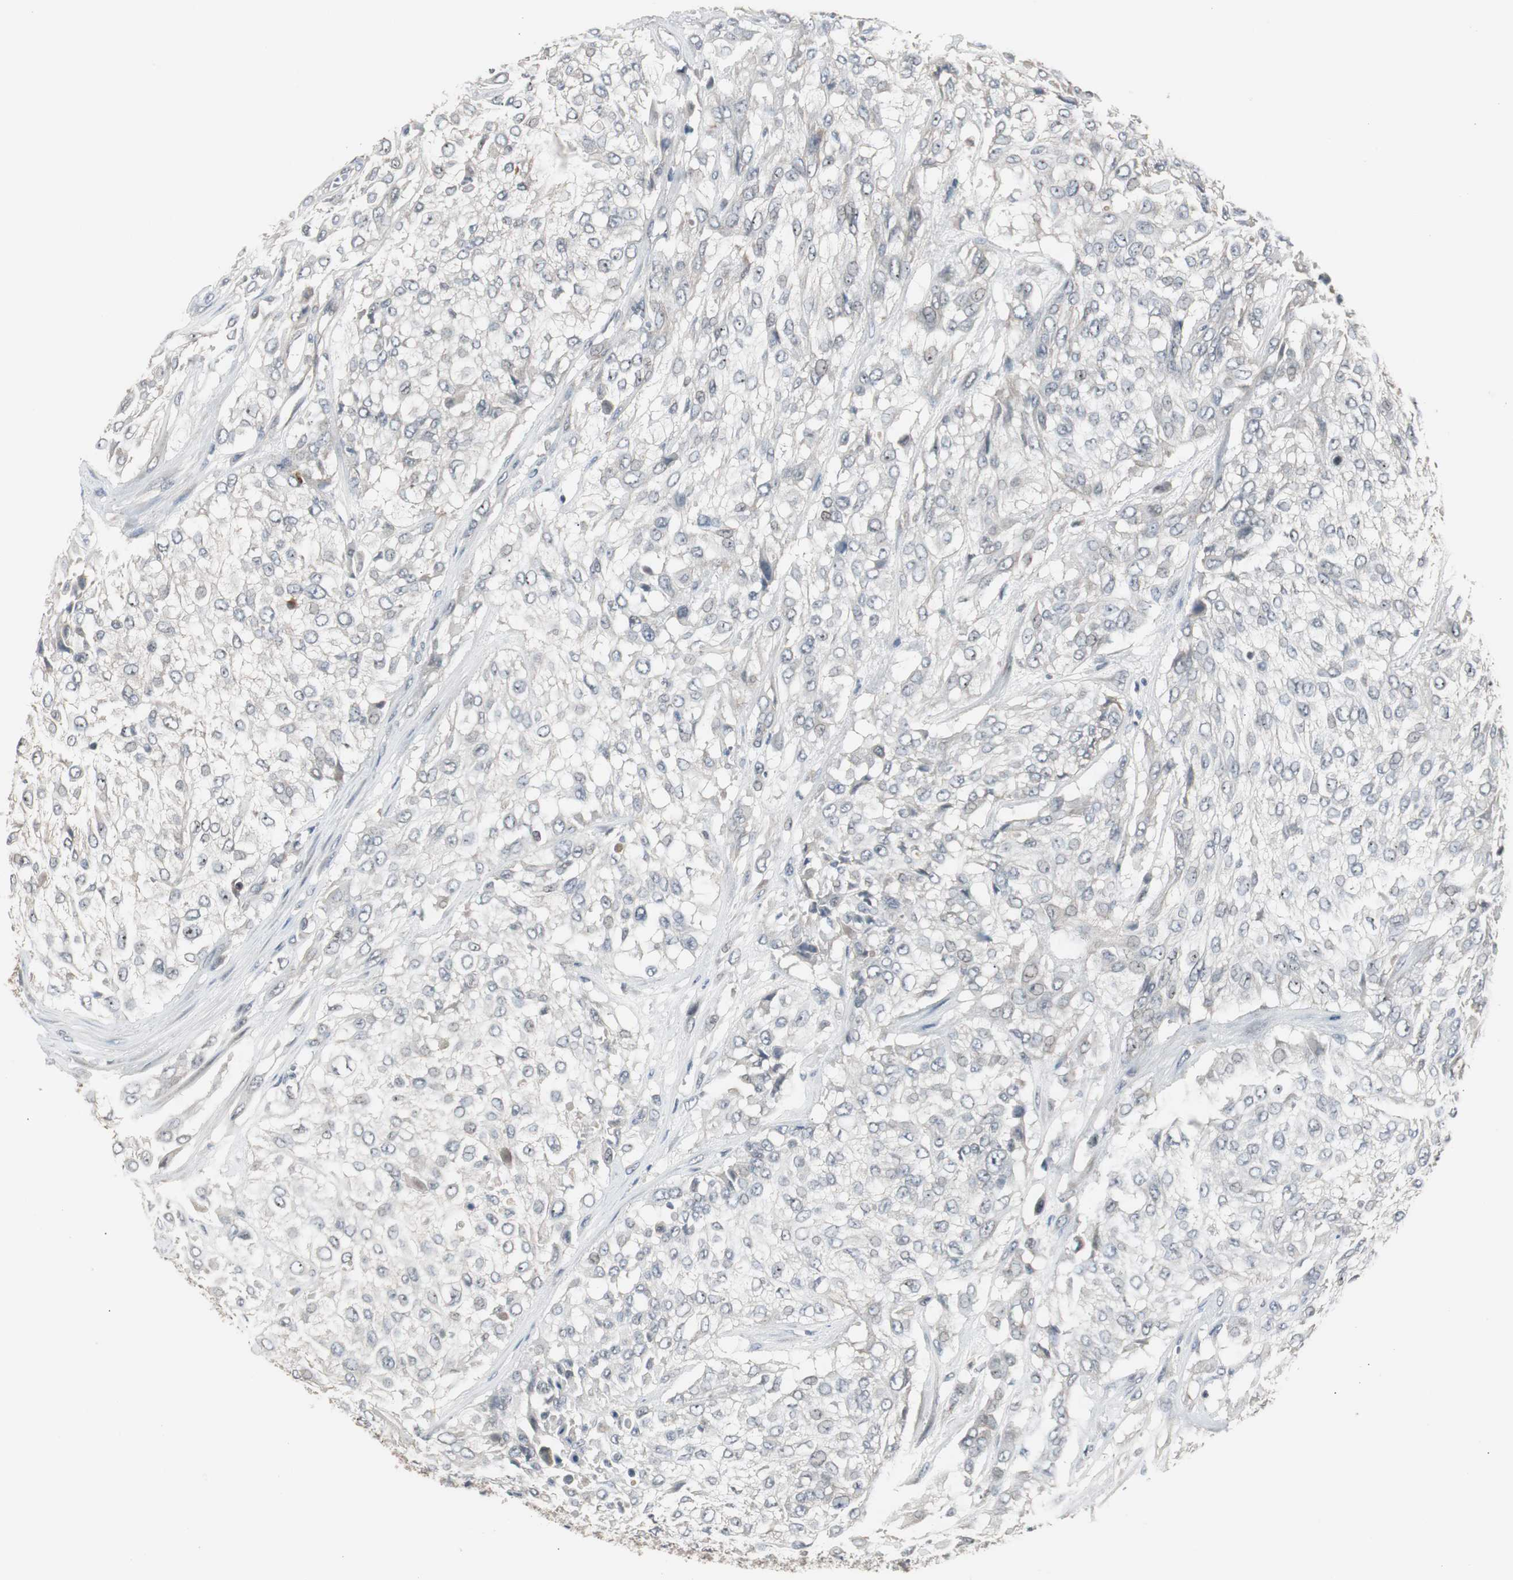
{"staining": {"intensity": "weak", "quantity": "25%-75%", "location": "cytoplasmic/membranous"}, "tissue": "urothelial cancer", "cell_type": "Tumor cells", "image_type": "cancer", "snomed": [{"axis": "morphology", "description": "Urothelial carcinoma, High grade"}, {"axis": "topography", "description": "Urinary bladder"}], "caption": "DAB immunohistochemical staining of human urothelial cancer reveals weak cytoplasmic/membranous protein expression in approximately 25%-75% of tumor cells.", "gene": "ZMPSTE24", "patient": {"sex": "male", "age": 57}}